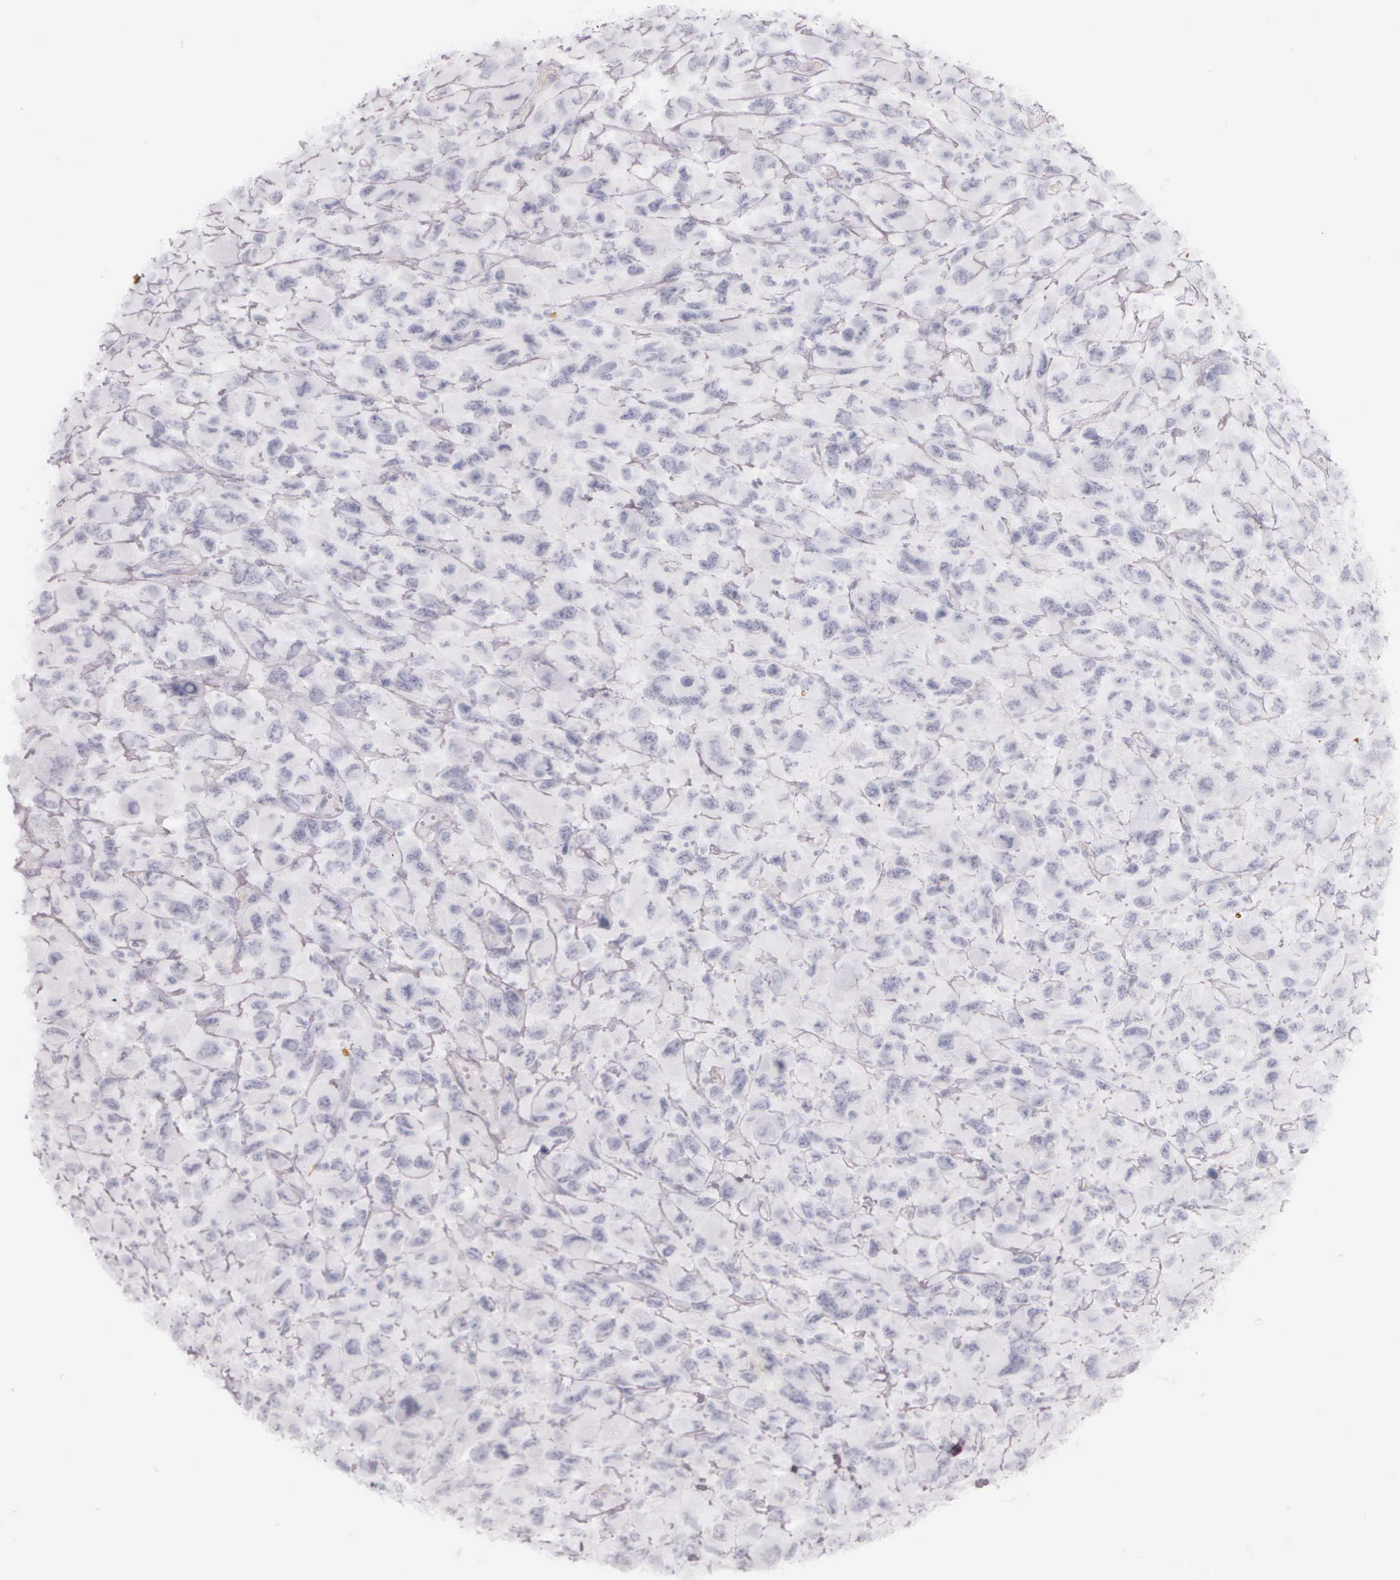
{"staining": {"intensity": "negative", "quantity": "none", "location": "none"}, "tissue": "renal cancer", "cell_type": "Tumor cells", "image_type": "cancer", "snomed": [{"axis": "morphology", "description": "Adenocarcinoma, NOS"}, {"axis": "topography", "description": "Kidney"}], "caption": "There is no significant positivity in tumor cells of renal cancer (adenocarcinoma).", "gene": "KRT14", "patient": {"sex": "male", "age": 79}}